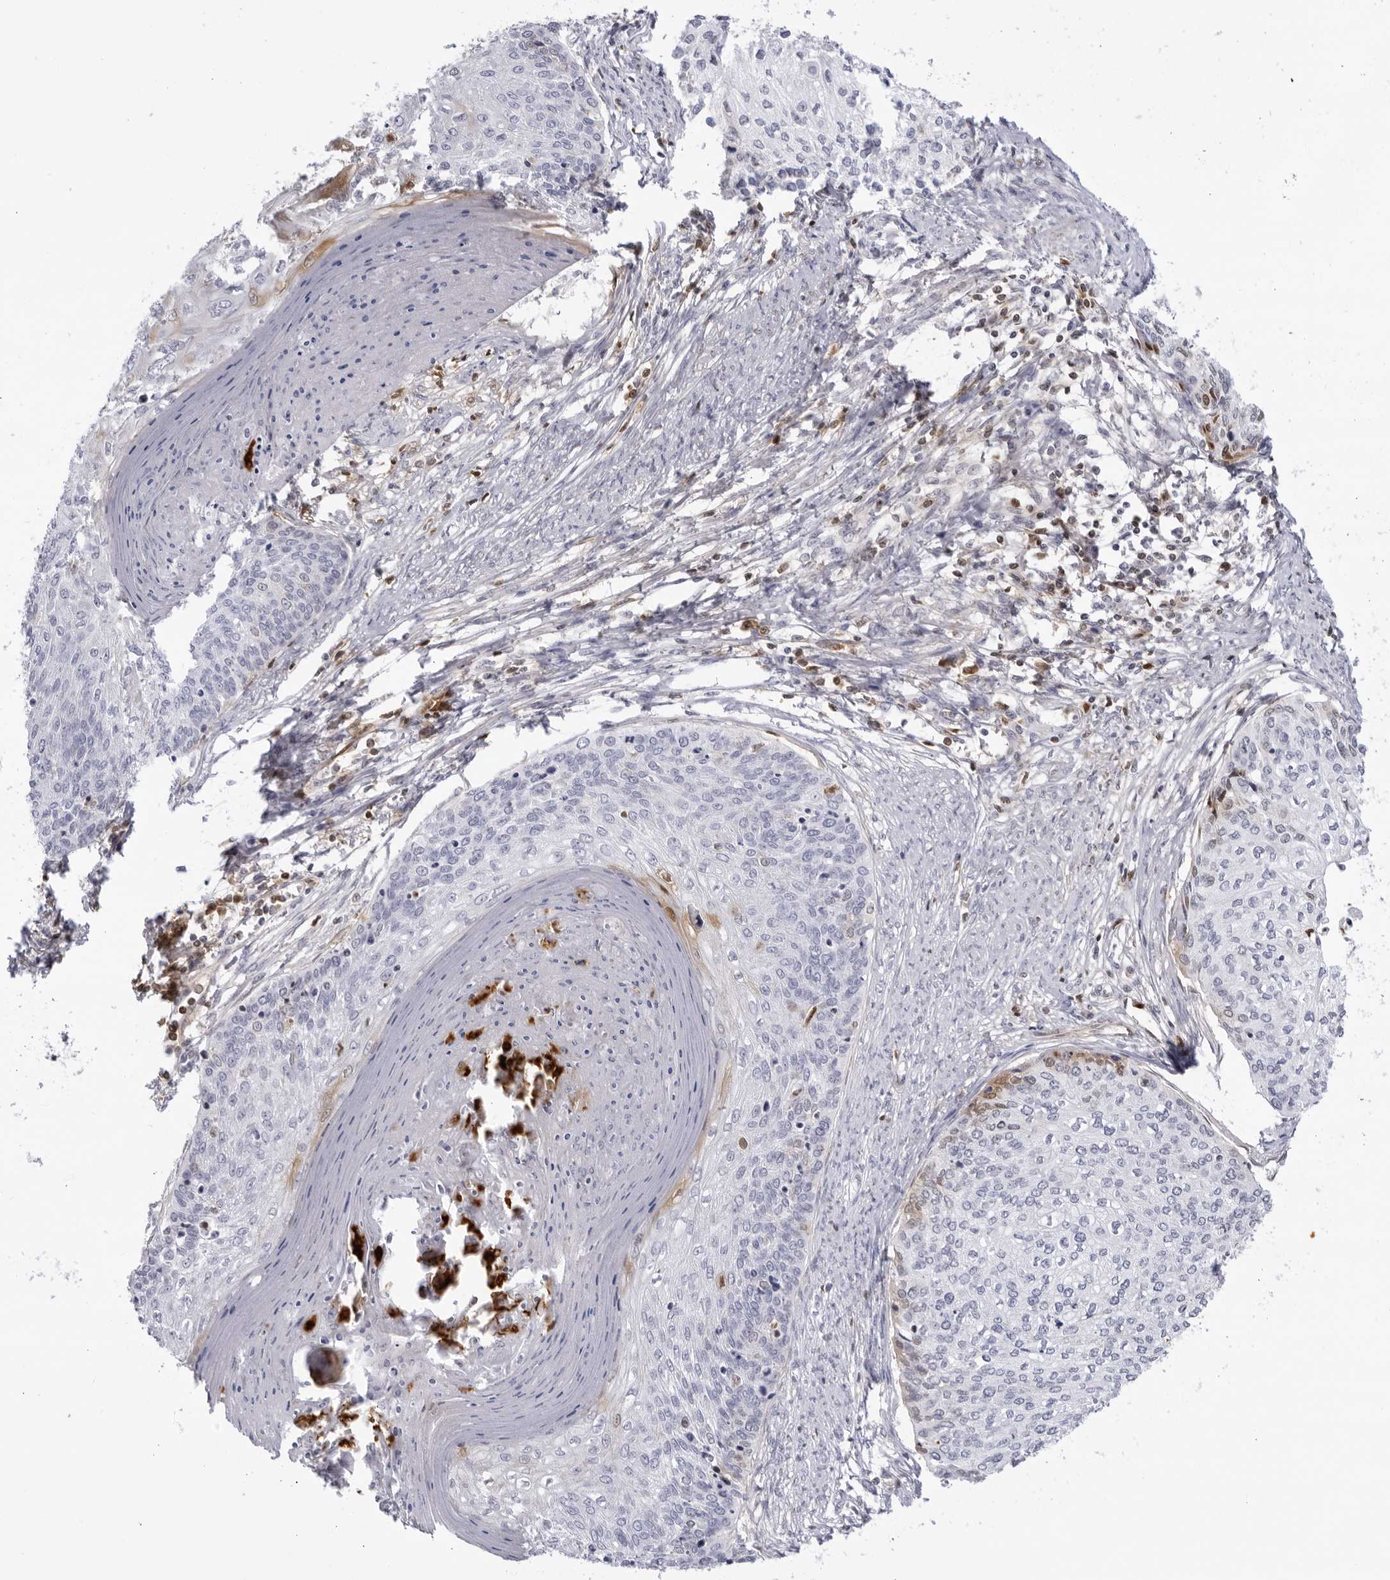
{"staining": {"intensity": "moderate", "quantity": "<25%", "location": "cytoplasmic/membranous,nuclear"}, "tissue": "cervical cancer", "cell_type": "Tumor cells", "image_type": "cancer", "snomed": [{"axis": "morphology", "description": "Squamous cell carcinoma, NOS"}, {"axis": "topography", "description": "Cervix"}], "caption": "Moderate cytoplasmic/membranous and nuclear expression is seen in about <25% of tumor cells in squamous cell carcinoma (cervical).", "gene": "CNBD1", "patient": {"sex": "female", "age": 37}}